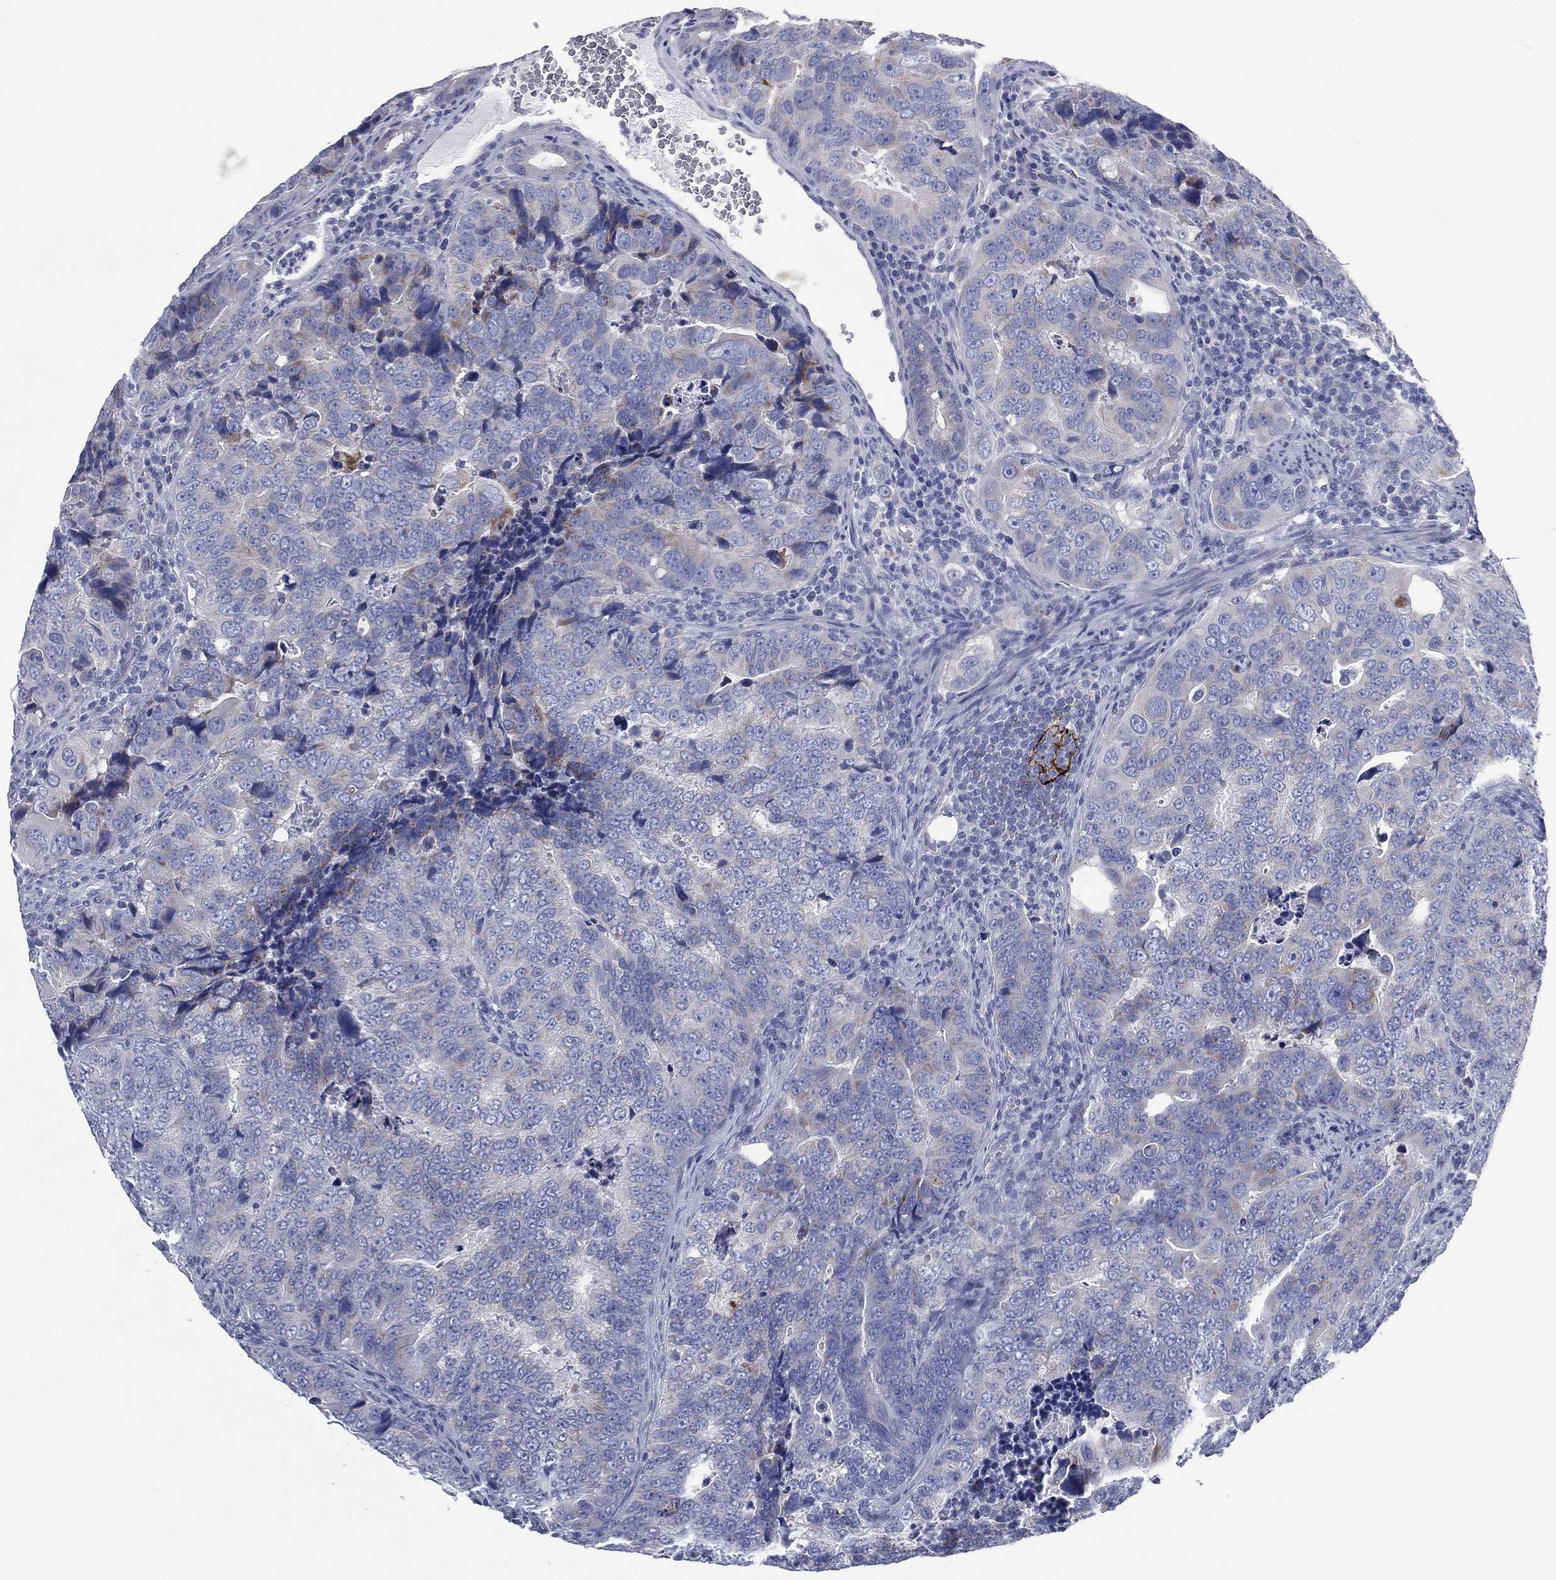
{"staining": {"intensity": "negative", "quantity": "none", "location": "none"}, "tissue": "colorectal cancer", "cell_type": "Tumor cells", "image_type": "cancer", "snomed": [{"axis": "morphology", "description": "Adenocarcinoma, NOS"}, {"axis": "topography", "description": "Colon"}], "caption": "Tumor cells are negative for protein expression in human adenocarcinoma (colorectal). Brightfield microscopy of immunohistochemistry (IHC) stained with DAB (brown) and hematoxylin (blue), captured at high magnification.", "gene": "FCER2", "patient": {"sex": "female", "age": 72}}